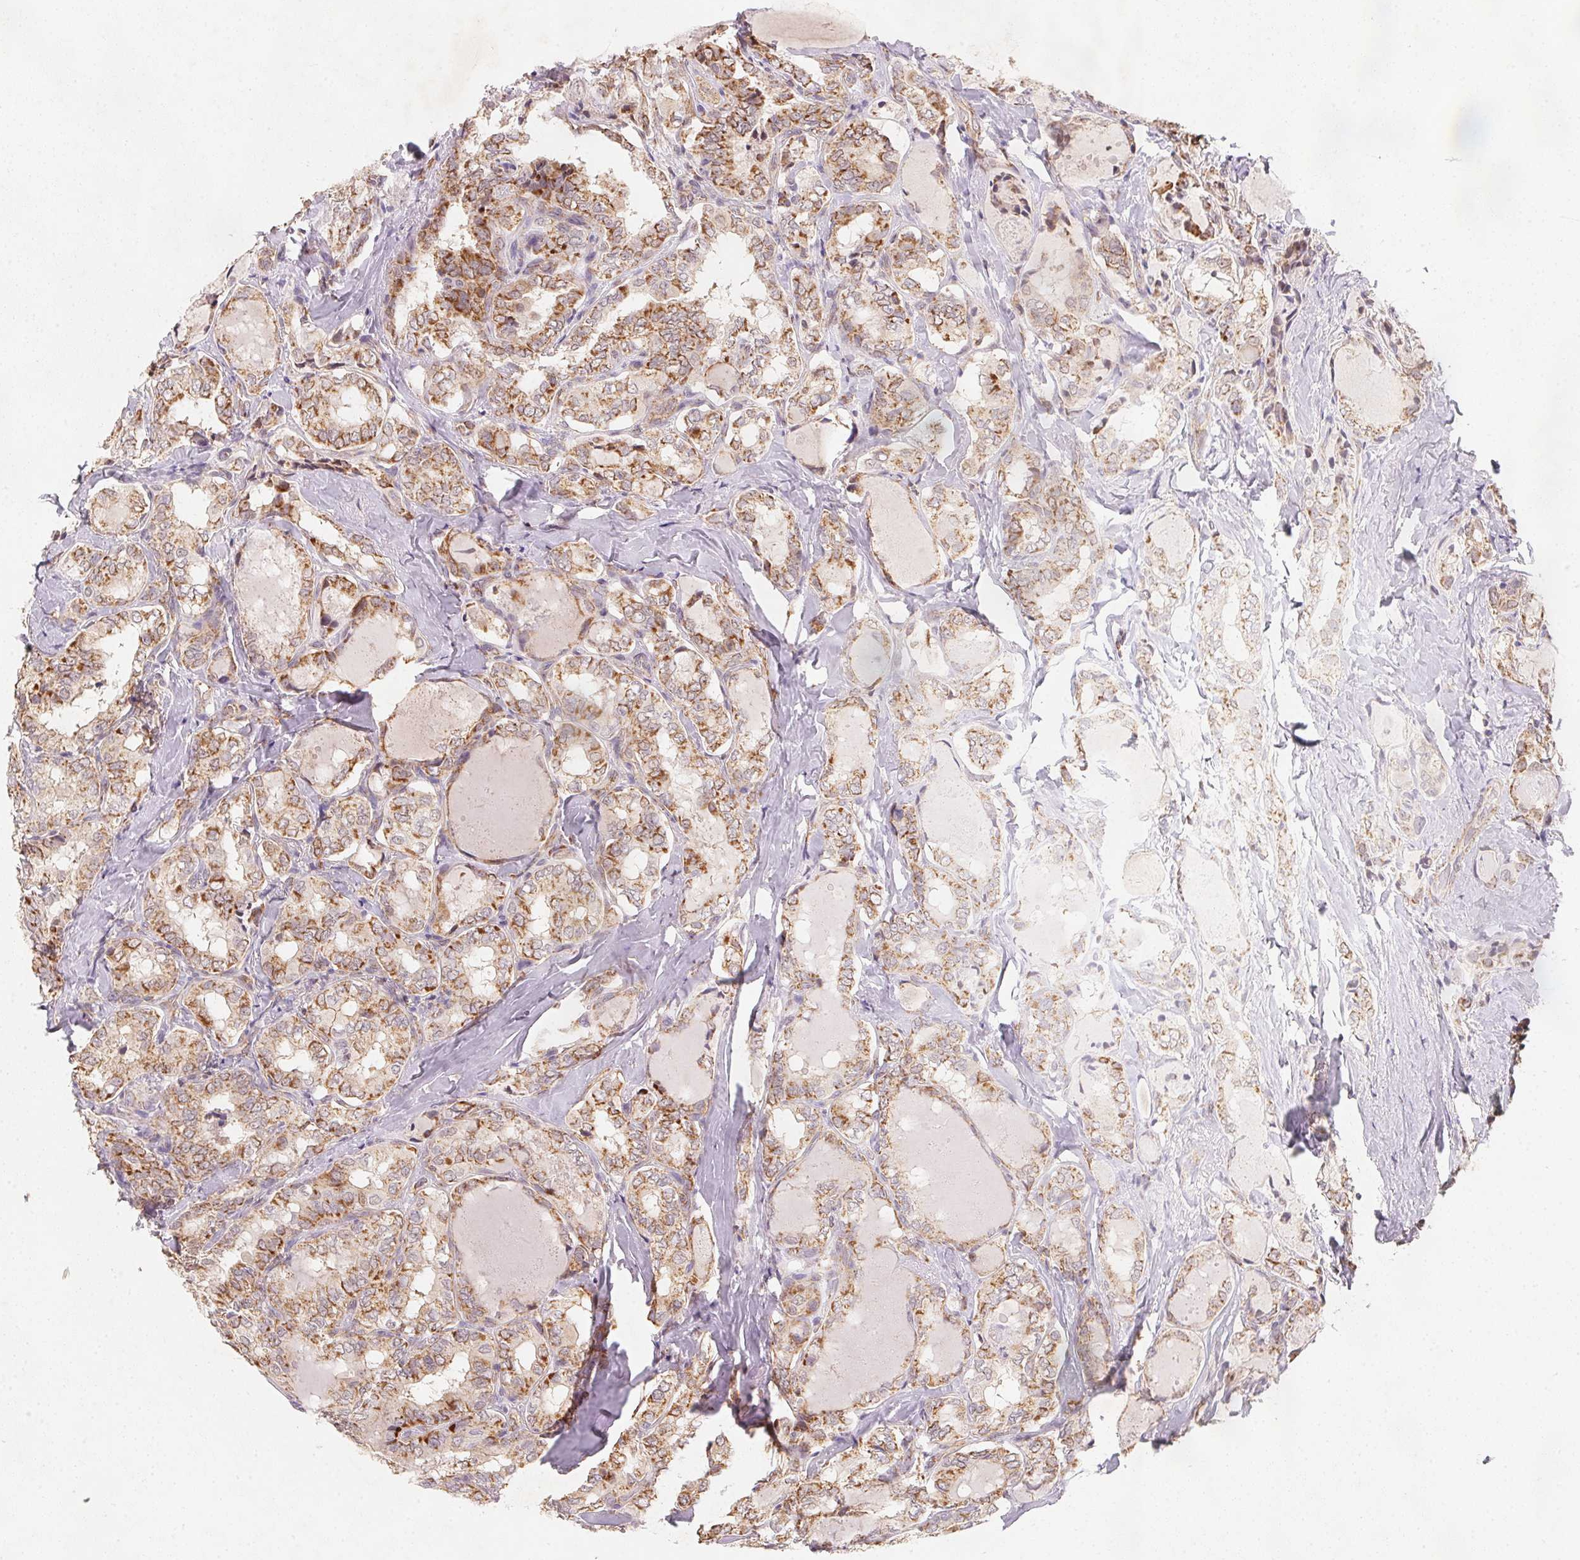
{"staining": {"intensity": "moderate", "quantity": ">75%", "location": "cytoplasmic/membranous"}, "tissue": "thyroid cancer", "cell_type": "Tumor cells", "image_type": "cancer", "snomed": [{"axis": "morphology", "description": "Papillary adenocarcinoma, NOS"}, {"axis": "topography", "description": "Thyroid gland"}], "caption": "This is an image of immunohistochemistry (IHC) staining of thyroid cancer, which shows moderate staining in the cytoplasmic/membranous of tumor cells.", "gene": "NDUFS6", "patient": {"sex": "female", "age": 75}}